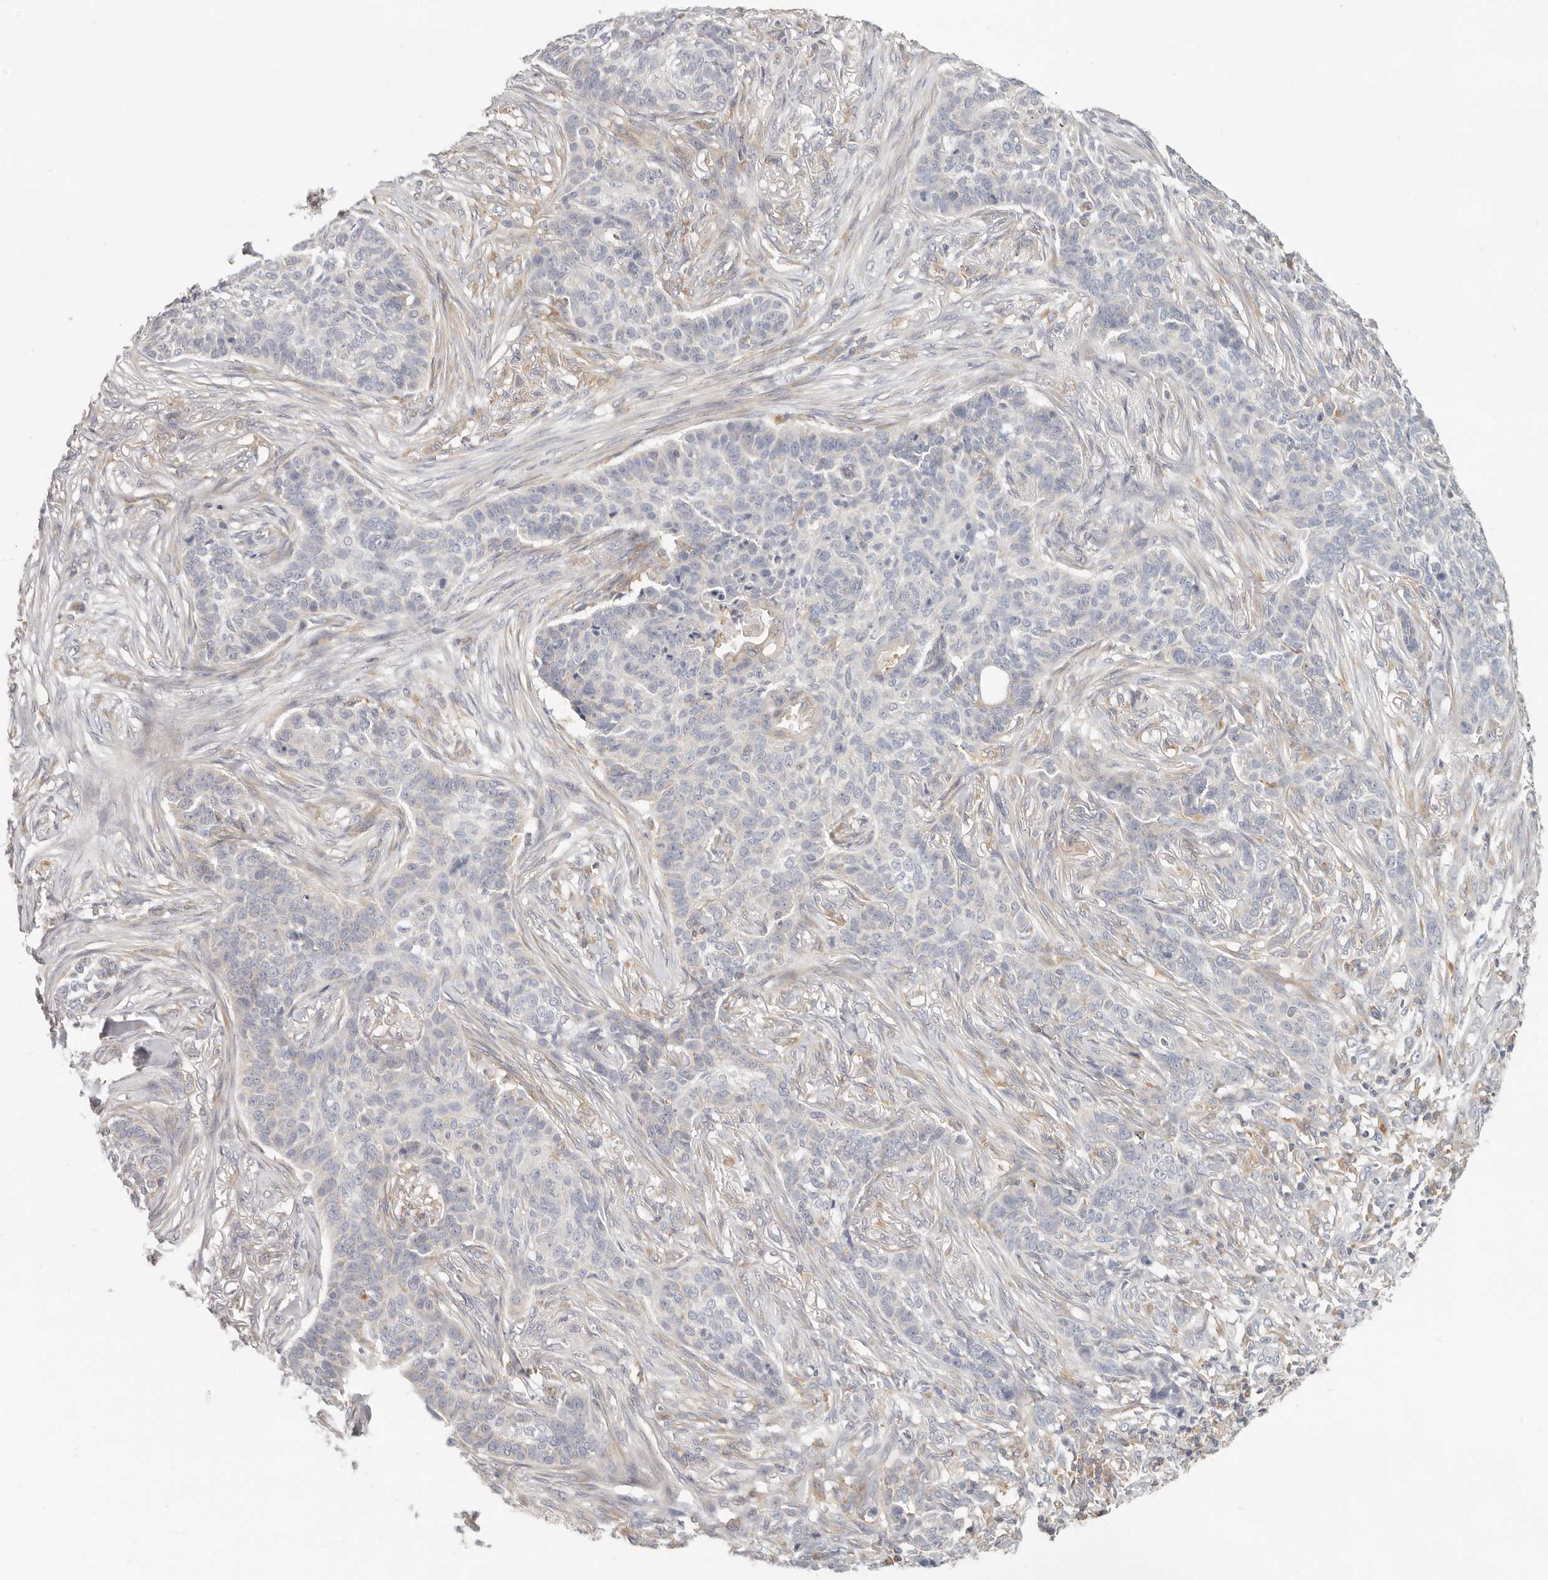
{"staining": {"intensity": "negative", "quantity": "none", "location": "none"}, "tissue": "skin cancer", "cell_type": "Tumor cells", "image_type": "cancer", "snomed": [{"axis": "morphology", "description": "Basal cell carcinoma"}, {"axis": "topography", "description": "Skin"}], "caption": "Immunohistochemical staining of human skin cancer exhibits no significant expression in tumor cells. (Brightfield microscopy of DAB (3,3'-diaminobenzidine) immunohistochemistry (IHC) at high magnification).", "gene": "ANXA9", "patient": {"sex": "male", "age": 85}}